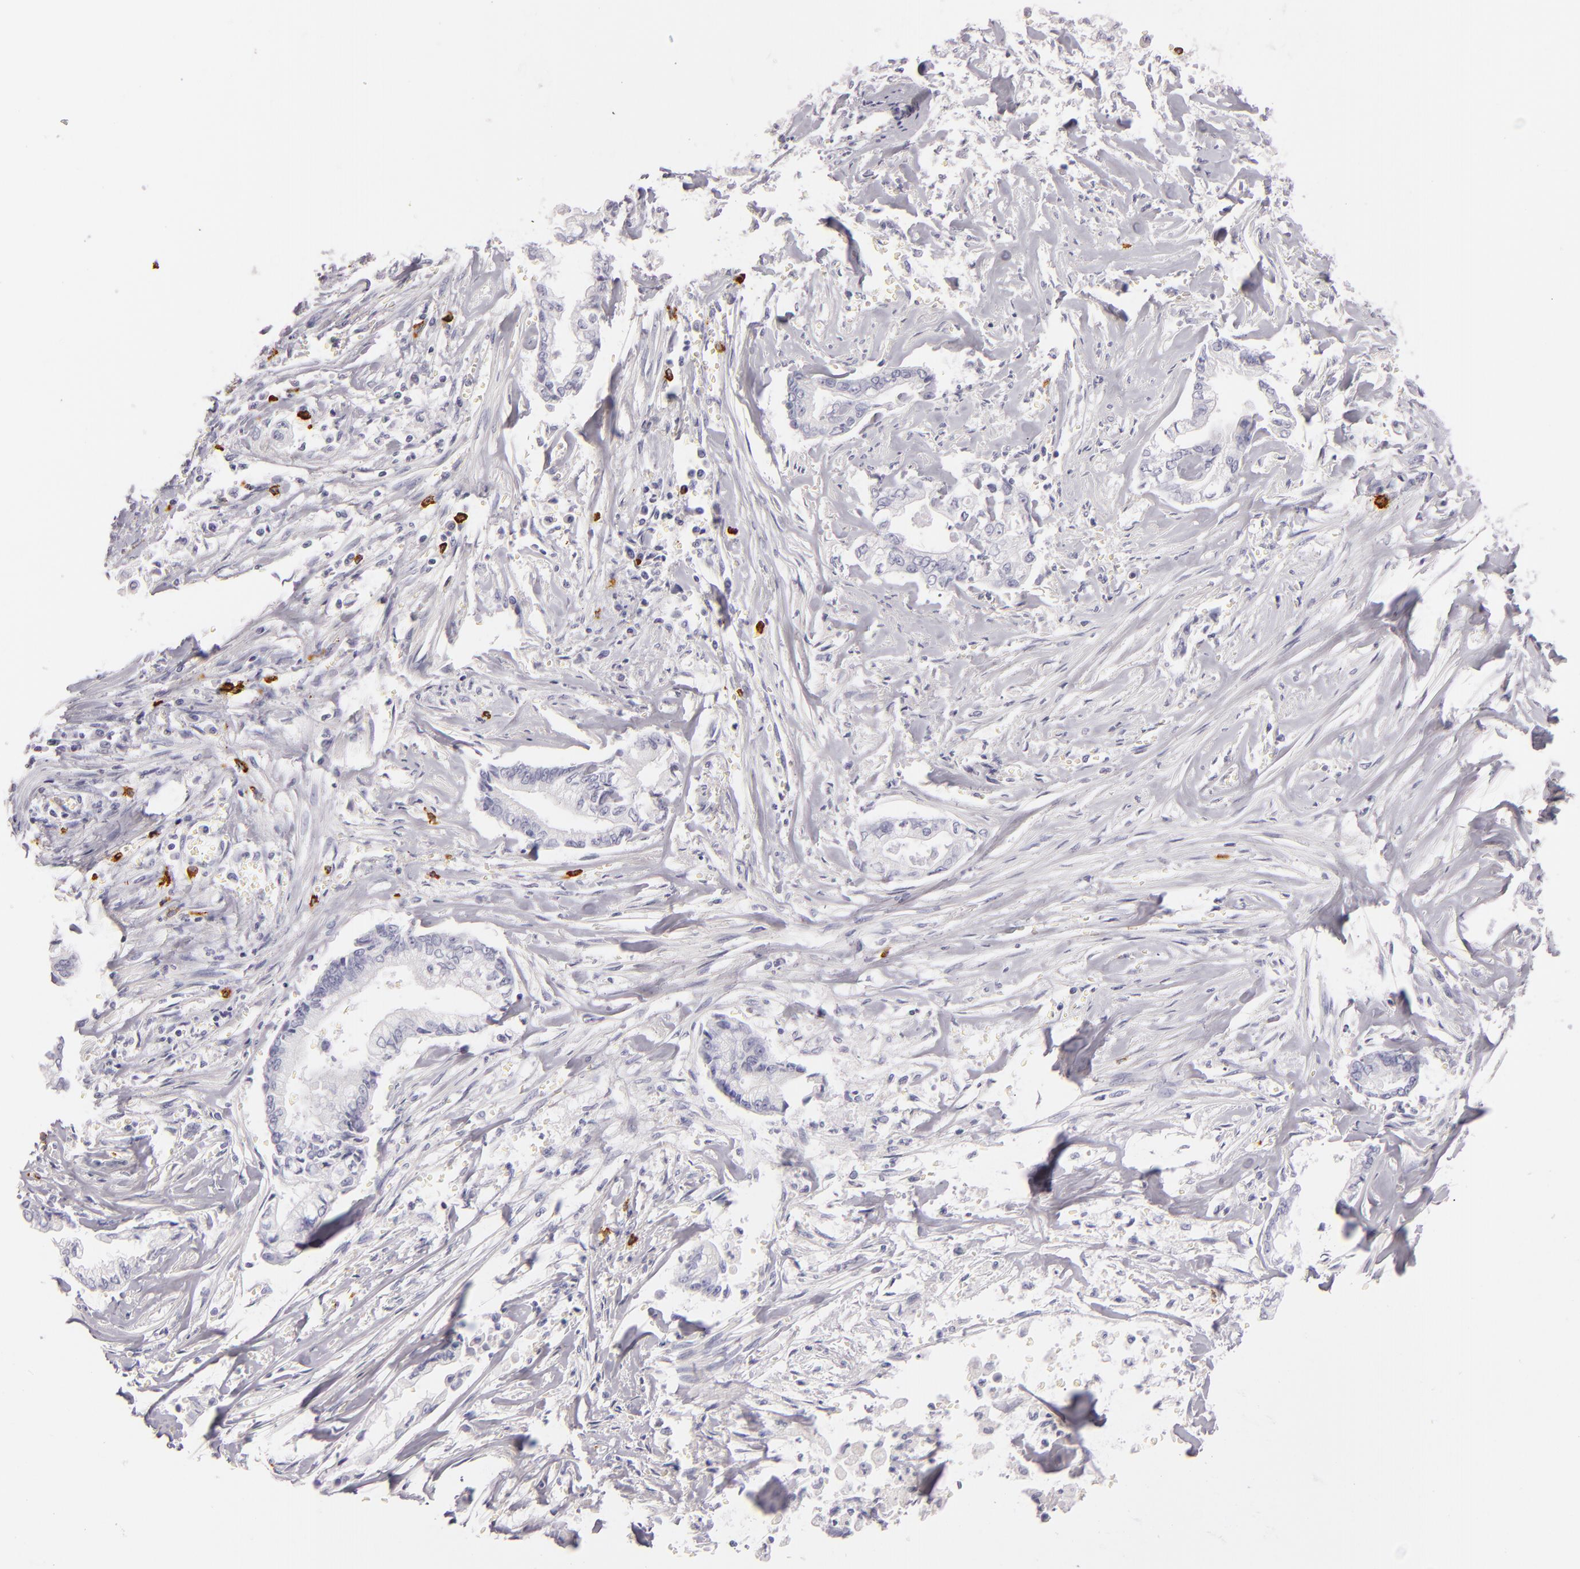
{"staining": {"intensity": "negative", "quantity": "none", "location": "none"}, "tissue": "liver cancer", "cell_type": "Tumor cells", "image_type": "cancer", "snomed": [{"axis": "morphology", "description": "Cholangiocarcinoma"}, {"axis": "topography", "description": "Liver"}], "caption": "This is an IHC micrograph of human liver cancer. There is no expression in tumor cells.", "gene": "TPSD1", "patient": {"sex": "male", "age": 57}}